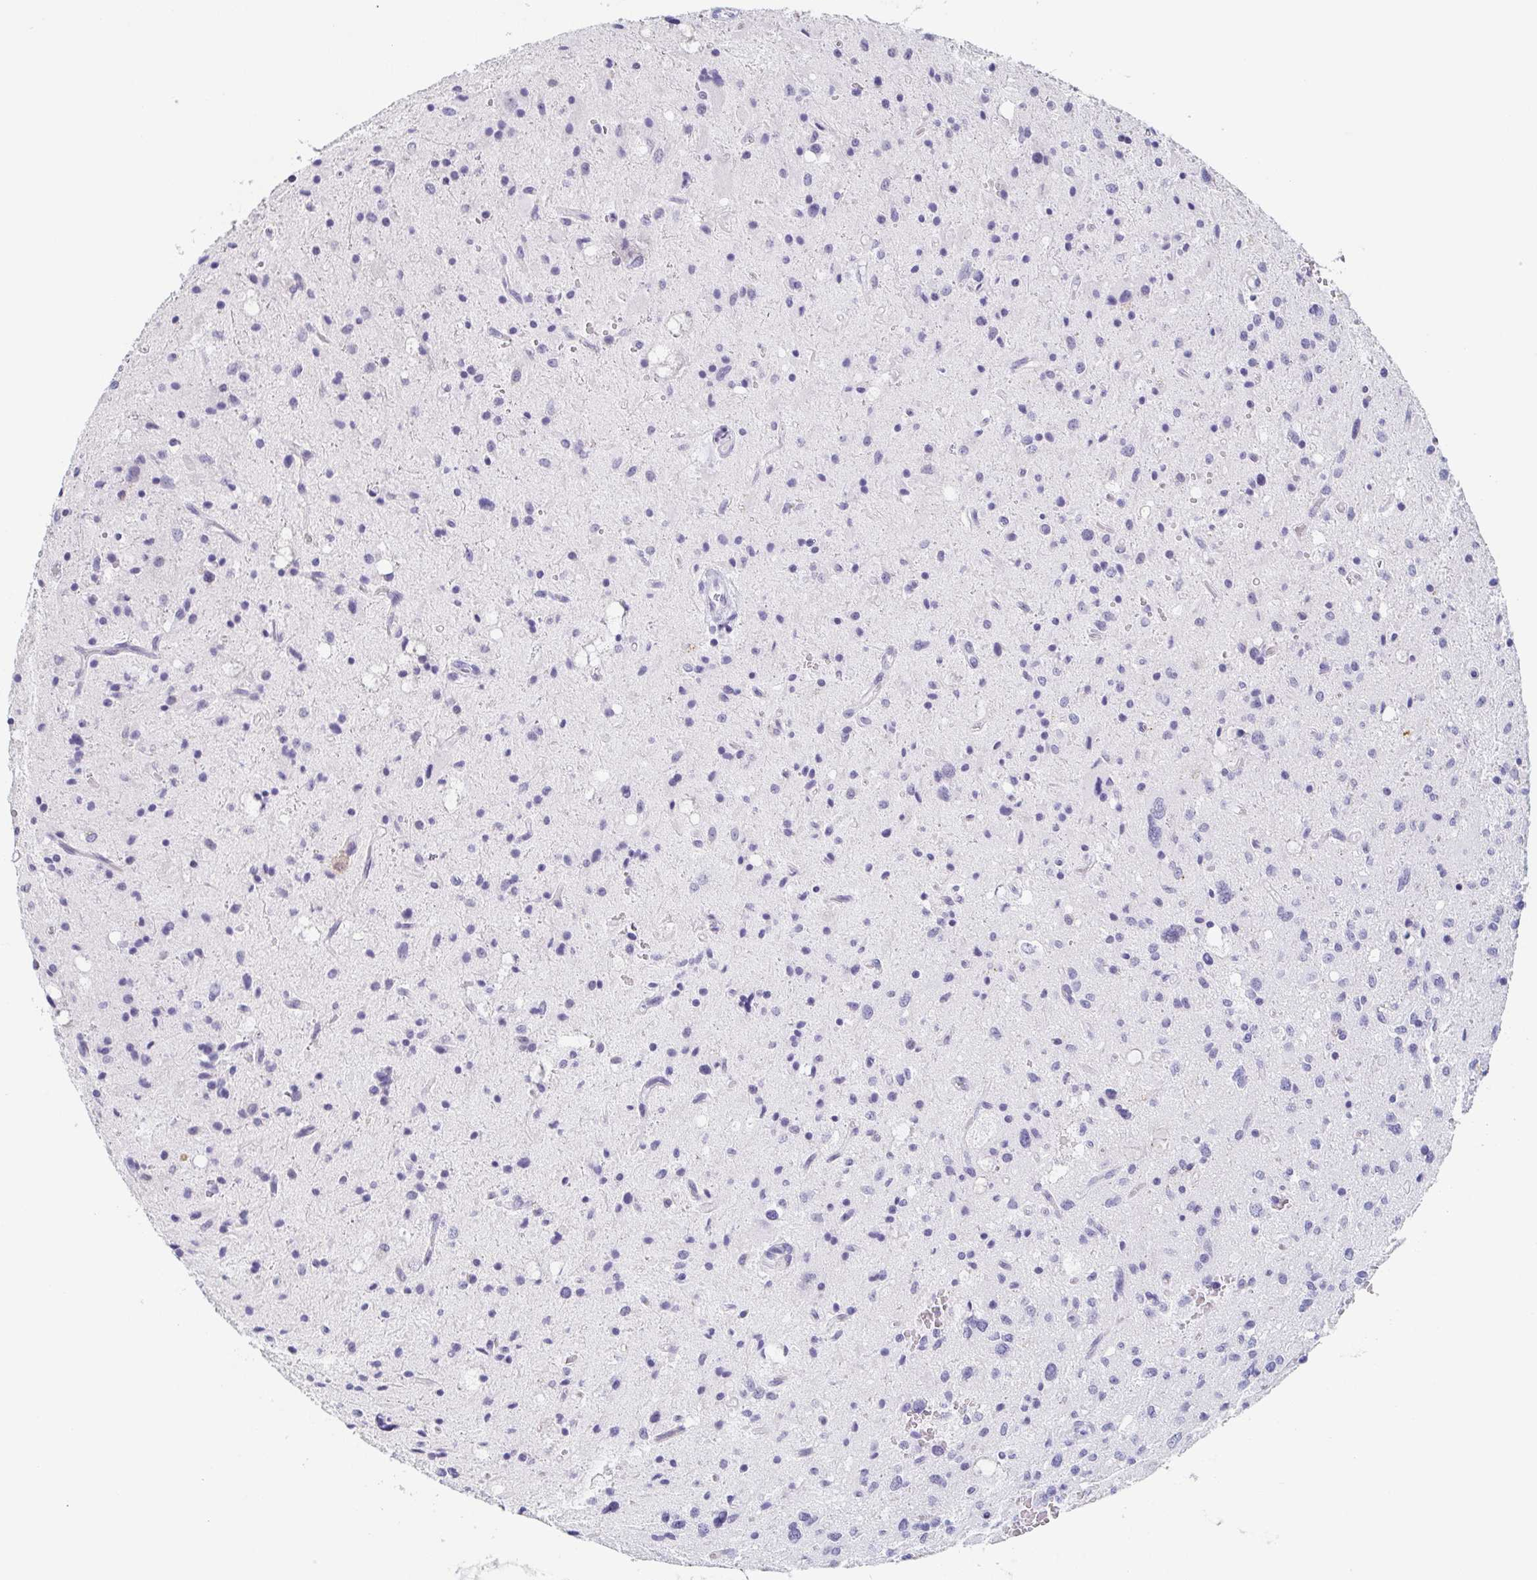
{"staining": {"intensity": "negative", "quantity": "none", "location": "none"}, "tissue": "glioma", "cell_type": "Tumor cells", "image_type": "cancer", "snomed": [{"axis": "morphology", "description": "Glioma, malignant, Low grade"}, {"axis": "topography", "description": "Brain"}], "caption": "DAB (3,3'-diaminobenzidine) immunohistochemical staining of malignant glioma (low-grade) reveals no significant positivity in tumor cells. (Stains: DAB immunohistochemistry with hematoxylin counter stain, Microscopy: brightfield microscopy at high magnification).", "gene": "REG4", "patient": {"sex": "female", "age": 58}}